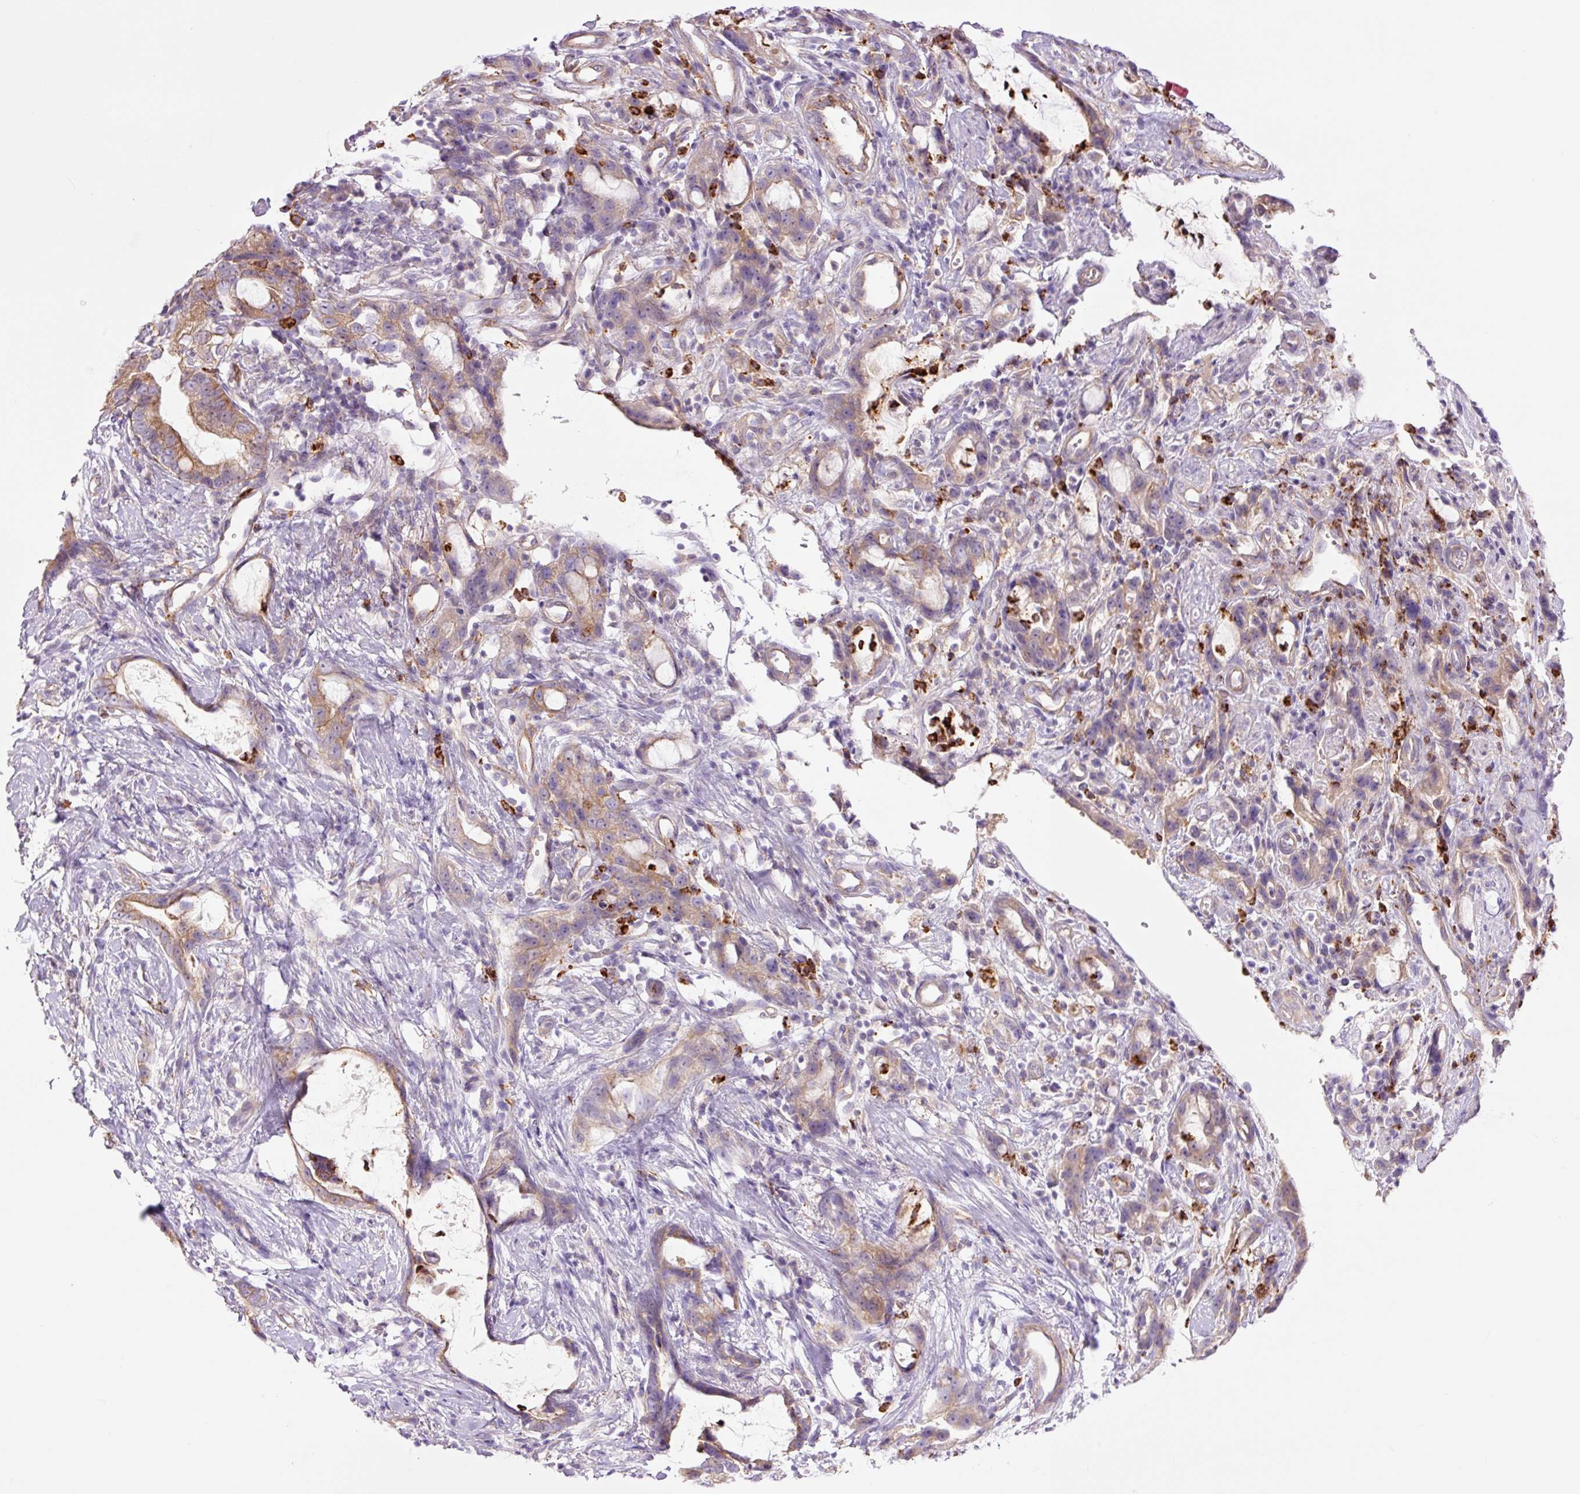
{"staining": {"intensity": "moderate", "quantity": "25%-75%", "location": "cytoplasmic/membranous"}, "tissue": "stomach cancer", "cell_type": "Tumor cells", "image_type": "cancer", "snomed": [{"axis": "morphology", "description": "Adenocarcinoma, NOS"}, {"axis": "topography", "description": "Stomach"}], "caption": "An image of adenocarcinoma (stomach) stained for a protein exhibits moderate cytoplasmic/membranous brown staining in tumor cells.", "gene": "SH2D6", "patient": {"sex": "male", "age": 55}}